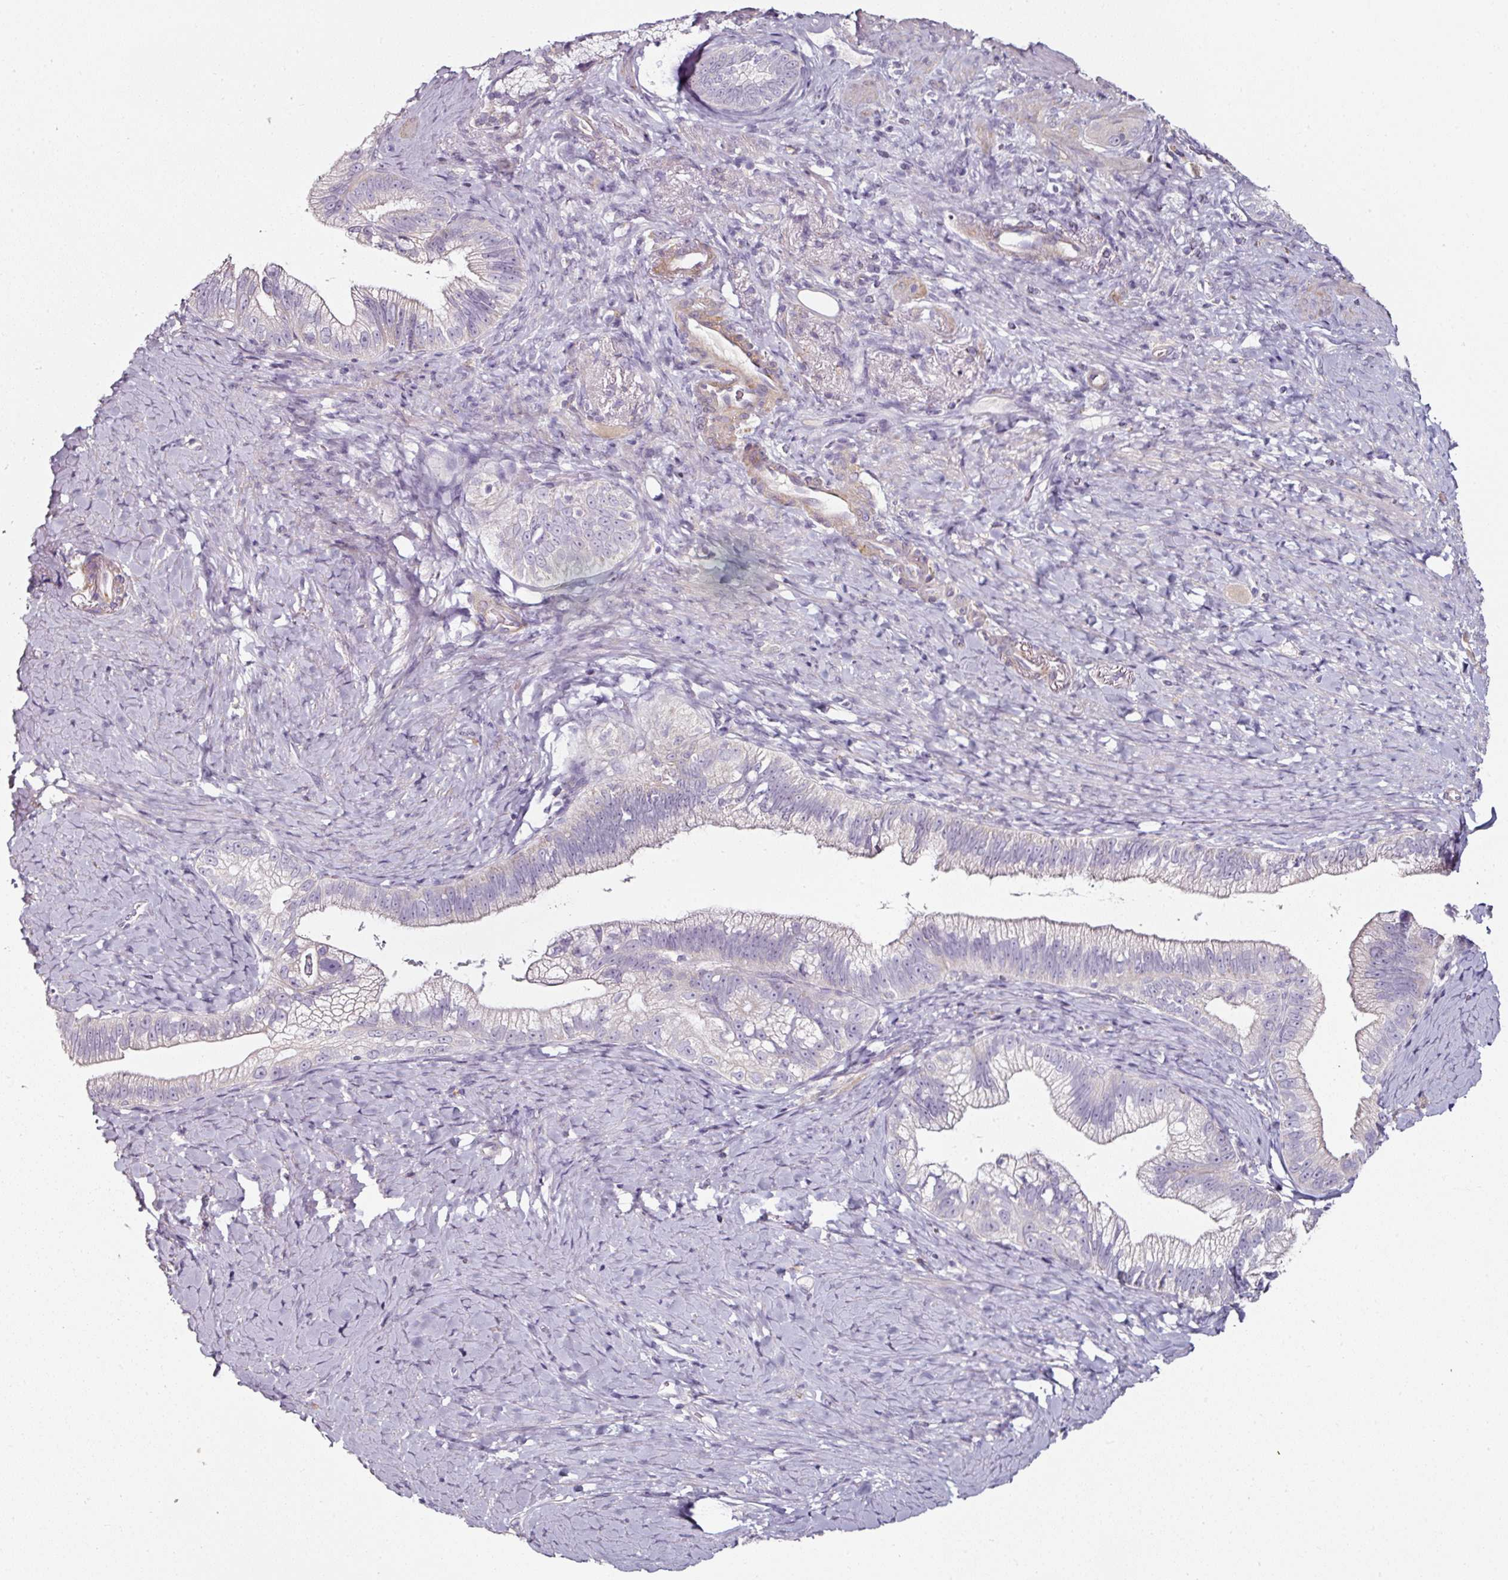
{"staining": {"intensity": "negative", "quantity": "none", "location": "none"}, "tissue": "pancreatic cancer", "cell_type": "Tumor cells", "image_type": "cancer", "snomed": [{"axis": "morphology", "description": "Adenocarcinoma, NOS"}, {"axis": "topography", "description": "Pancreas"}], "caption": "Tumor cells show no significant staining in adenocarcinoma (pancreatic).", "gene": "CAP2", "patient": {"sex": "male", "age": 70}}